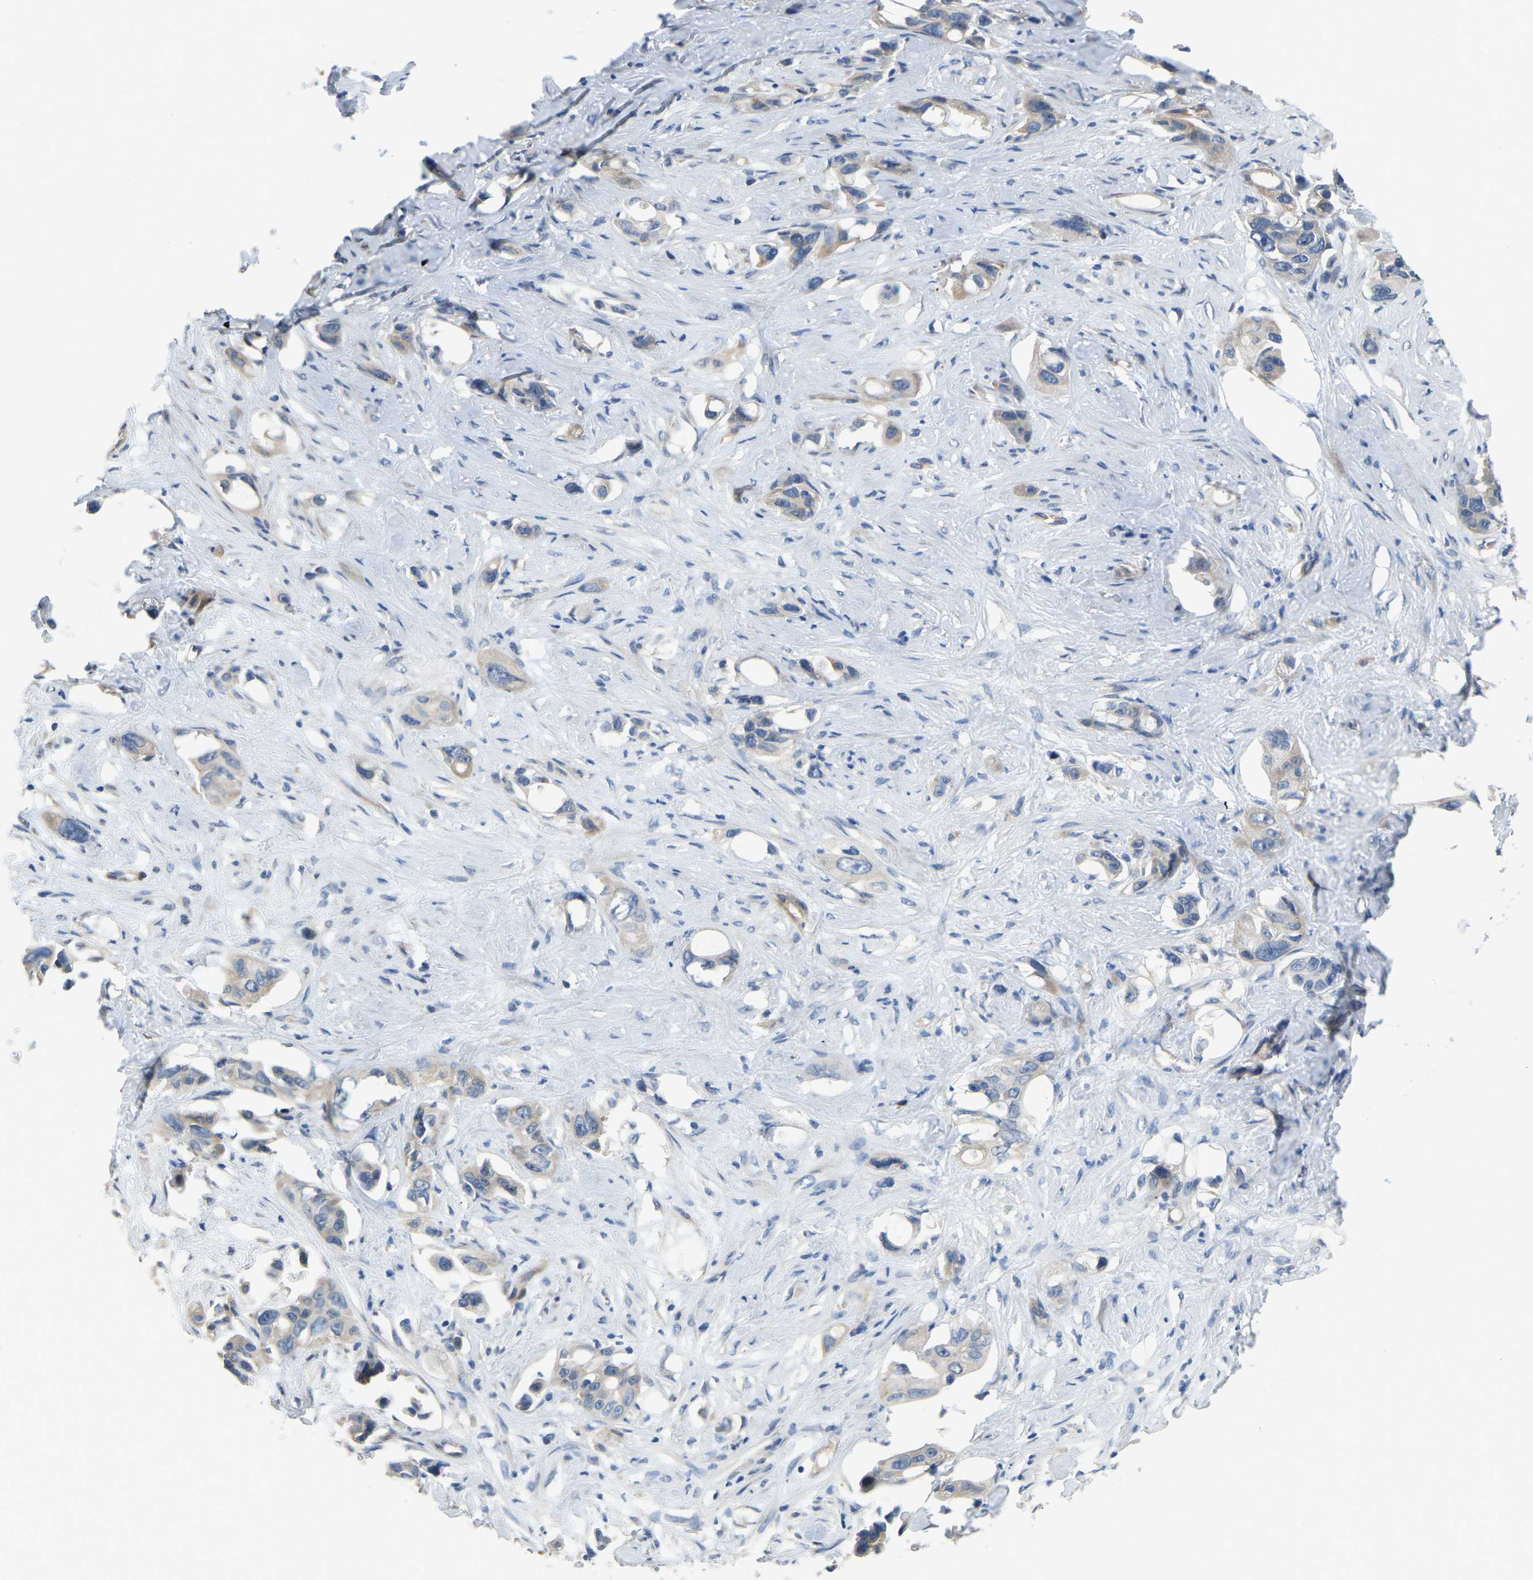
{"staining": {"intensity": "weak", "quantity": ">75%", "location": "cytoplasmic/membranous"}, "tissue": "pancreatic cancer", "cell_type": "Tumor cells", "image_type": "cancer", "snomed": [{"axis": "morphology", "description": "Adenocarcinoma, NOS"}, {"axis": "topography", "description": "Pancreas"}], "caption": "Immunohistochemistry of pancreatic cancer (adenocarcinoma) exhibits low levels of weak cytoplasmic/membranous expression in approximately >75% of tumor cells. (DAB = brown stain, brightfield microscopy at high magnification).", "gene": "HIGD2B", "patient": {"sex": "male", "age": 53}}